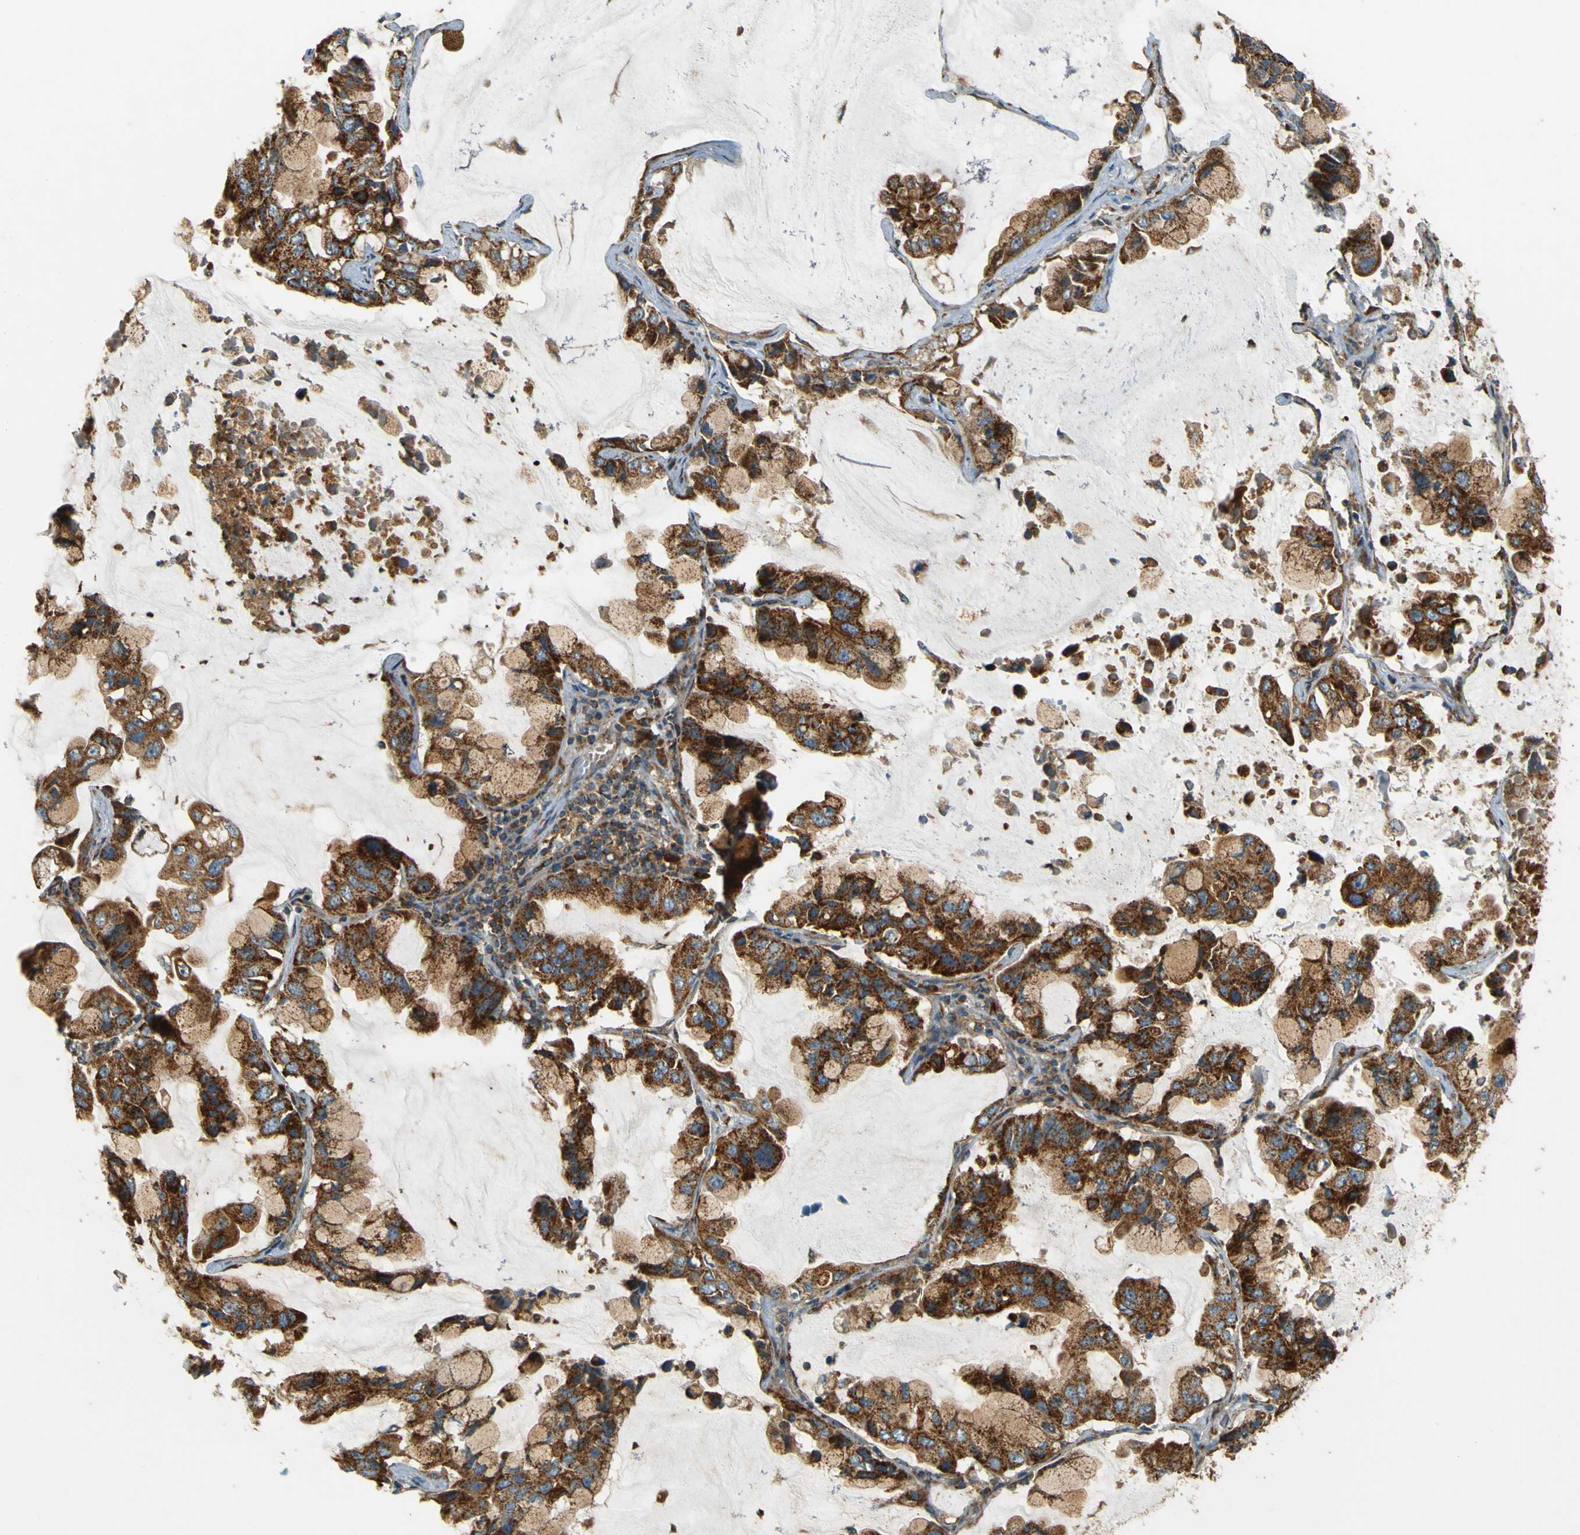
{"staining": {"intensity": "strong", "quantity": ">75%", "location": "cytoplasmic/membranous"}, "tissue": "lung cancer", "cell_type": "Tumor cells", "image_type": "cancer", "snomed": [{"axis": "morphology", "description": "Adenocarcinoma, NOS"}, {"axis": "topography", "description": "Lung"}], "caption": "Protein expression analysis of lung adenocarcinoma displays strong cytoplasmic/membranous expression in about >75% of tumor cells. The protein is shown in brown color, while the nuclei are stained blue.", "gene": "DNAJC5", "patient": {"sex": "male", "age": 64}}